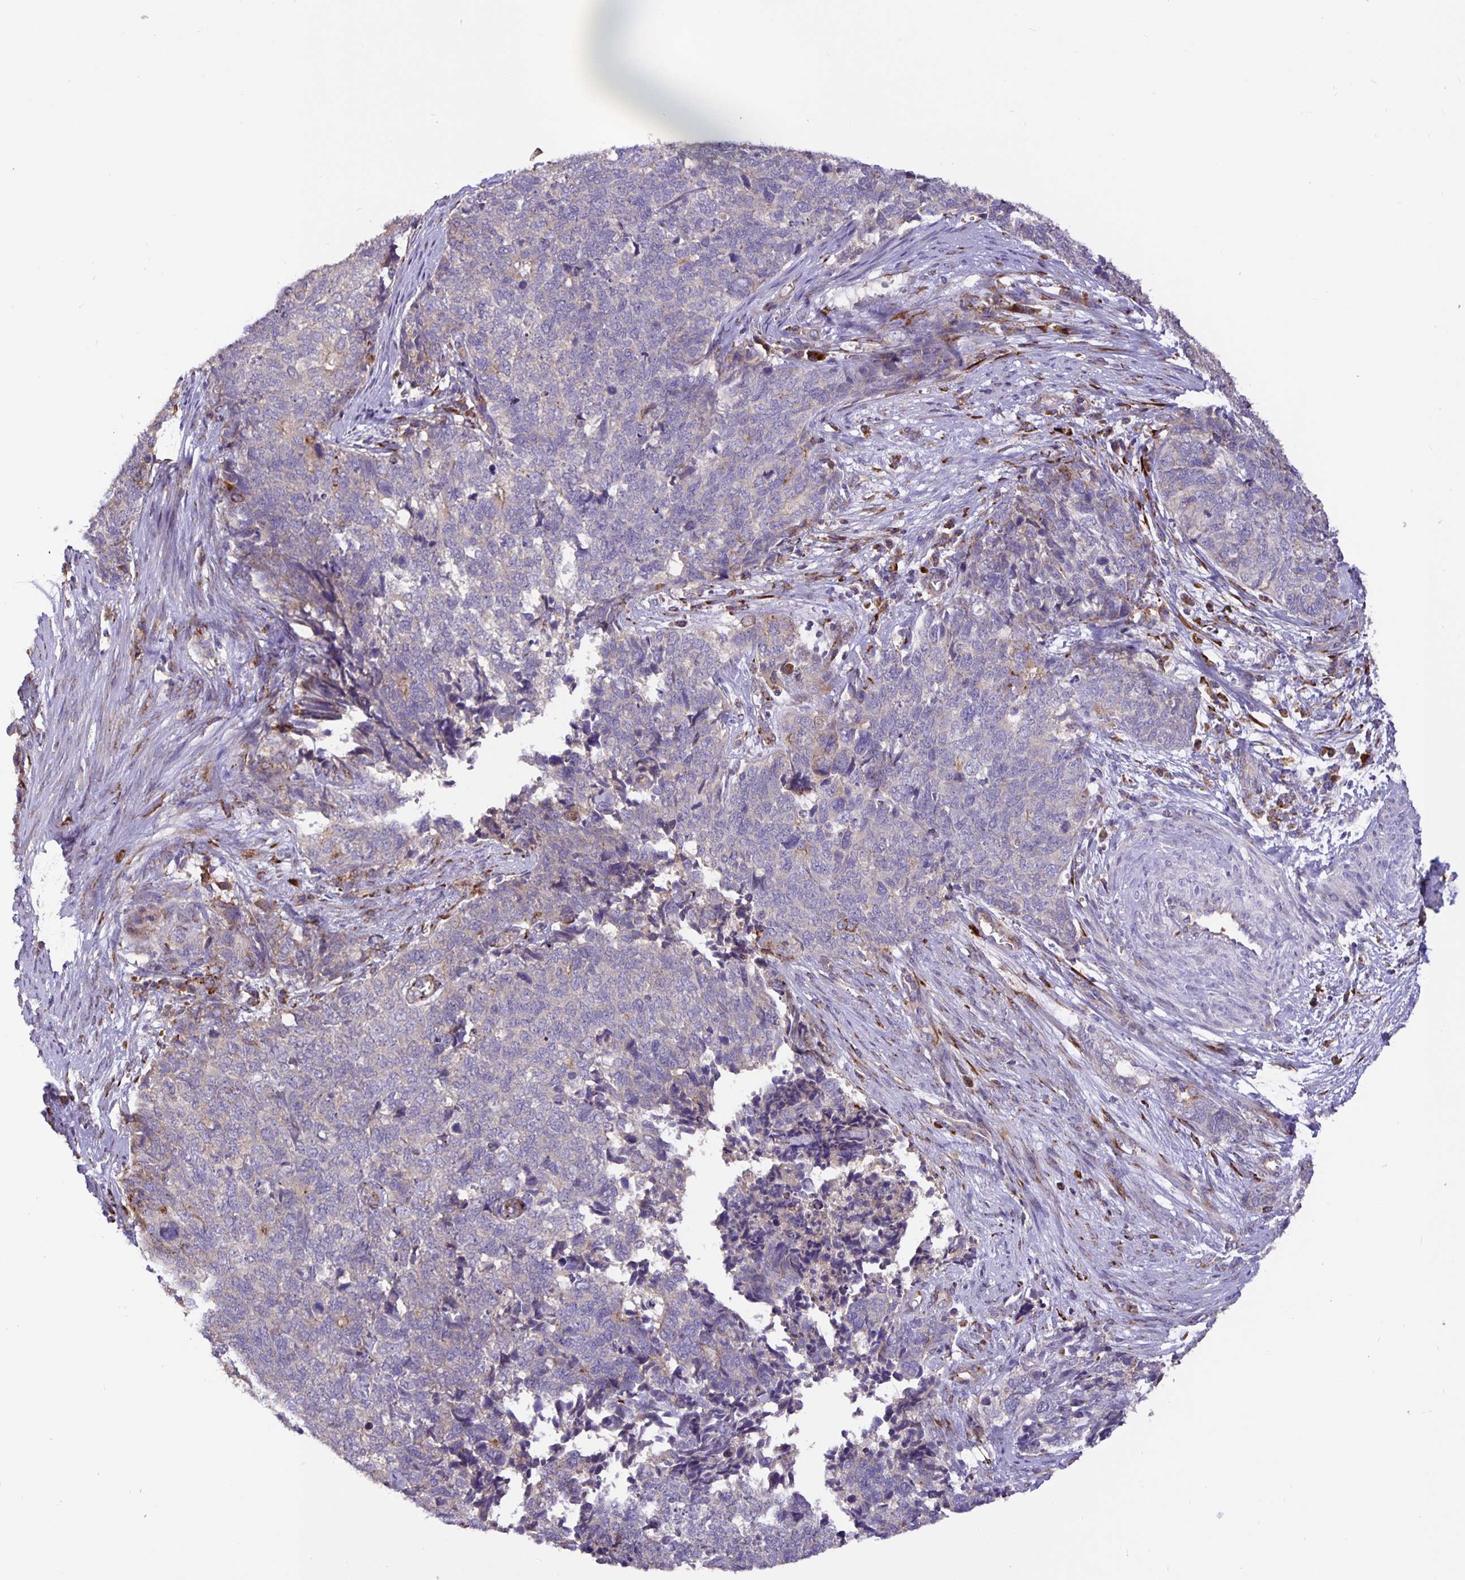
{"staining": {"intensity": "moderate", "quantity": "<25%", "location": "cytoplasmic/membranous"}, "tissue": "cervical cancer", "cell_type": "Tumor cells", "image_type": "cancer", "snomed": [{"axis": "morphology", "description": "Adenocarcinoma, NOS"}, {"axis": "topography", "description": "Cervix"}], "caption": "Approximately <25% of tumor cells in human cervical cancer (adenocarcinoma) reveal moderate cytoplasmic/membranous protein expression as visualized by brown immunohistochemical staining.", "gene": "EML6", "patient": {"sex": "female", "age": 63}}